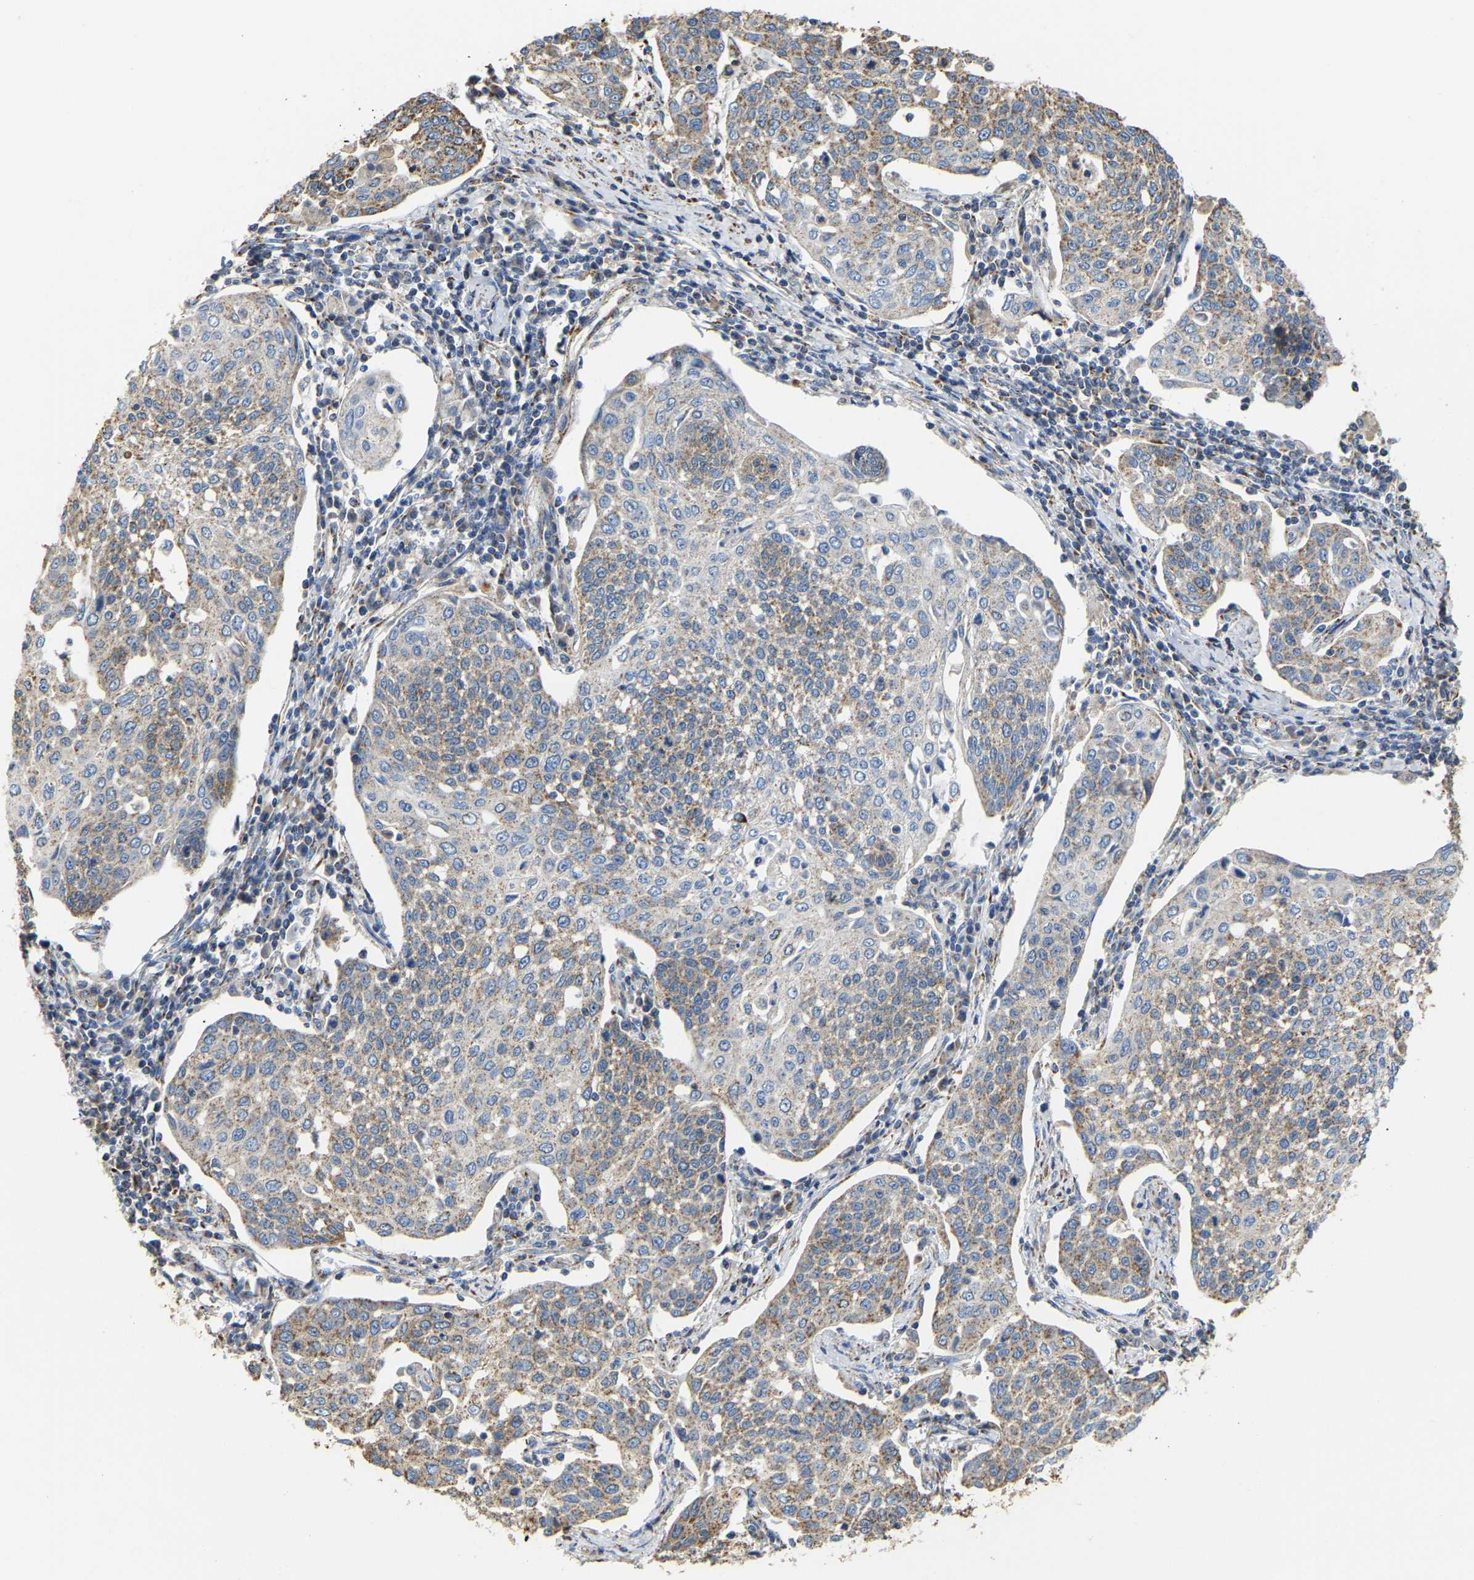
{"staining": {"intensity": "weak", "quantity": ">75%", "location": "cytoplasmic/membranous"}, "tissue": "cervical cancer", "cell_type": "Tumor cells", "image_type": "cancer", "snomed": [{"axis": "morphology", "description": "Squamous cell carcinoma, NOS"}, {"axis": "topography", "description": "Cervix"}], "caption": "Cervical cancer tissue demonstrates weak cytoplasmic/membranous expression in approximately >75% of tumor cells", "gene": "HIBADH", "patient": {"sex": "female", "age": 34}}